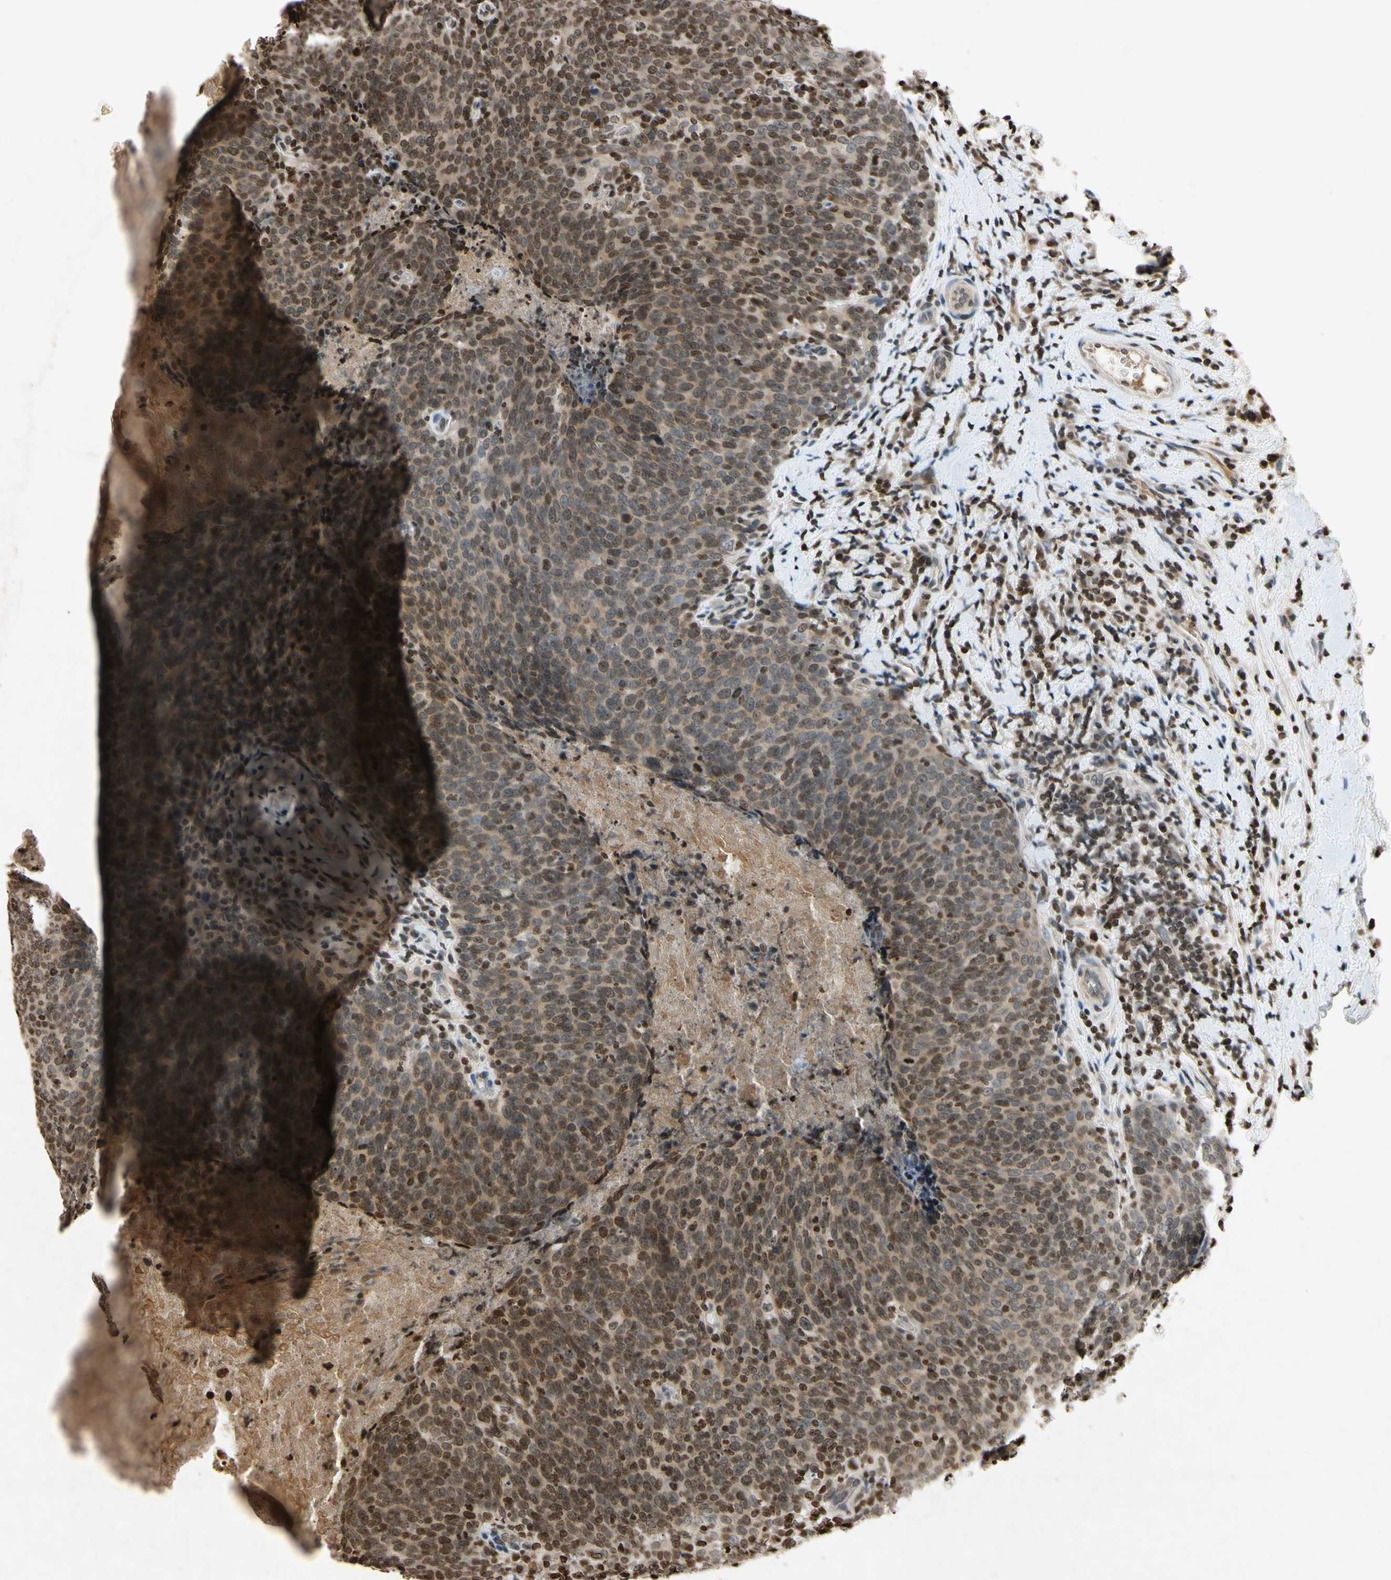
{"staining": {"intensity": "moderate", "quantity": ">75%", "location": "nuclear"}, "tissue": "head and neck cancer", "cell_type": "Tumor cells", "image_type": "cancer", "snomed": [{"axis": "morphology", "description": "Squamous cell carcinoma, NOS"}, {"axis": "morphology", "description": "Squamous cell carcinoma, metastatic, NOS"}, {"axis": "topography", "description": "Lymph node"}, {"axis": "topography", "description": "Head-Neck"}], "caption": "Moderate nuclear staining for a protein is seen in about >75% of tumor cells of squamous cell carcinoma (head and neck) using immunohistochemistry (IHC).", "gene": "HOXB3", "patient": {"sex": "male", "age": 62}}